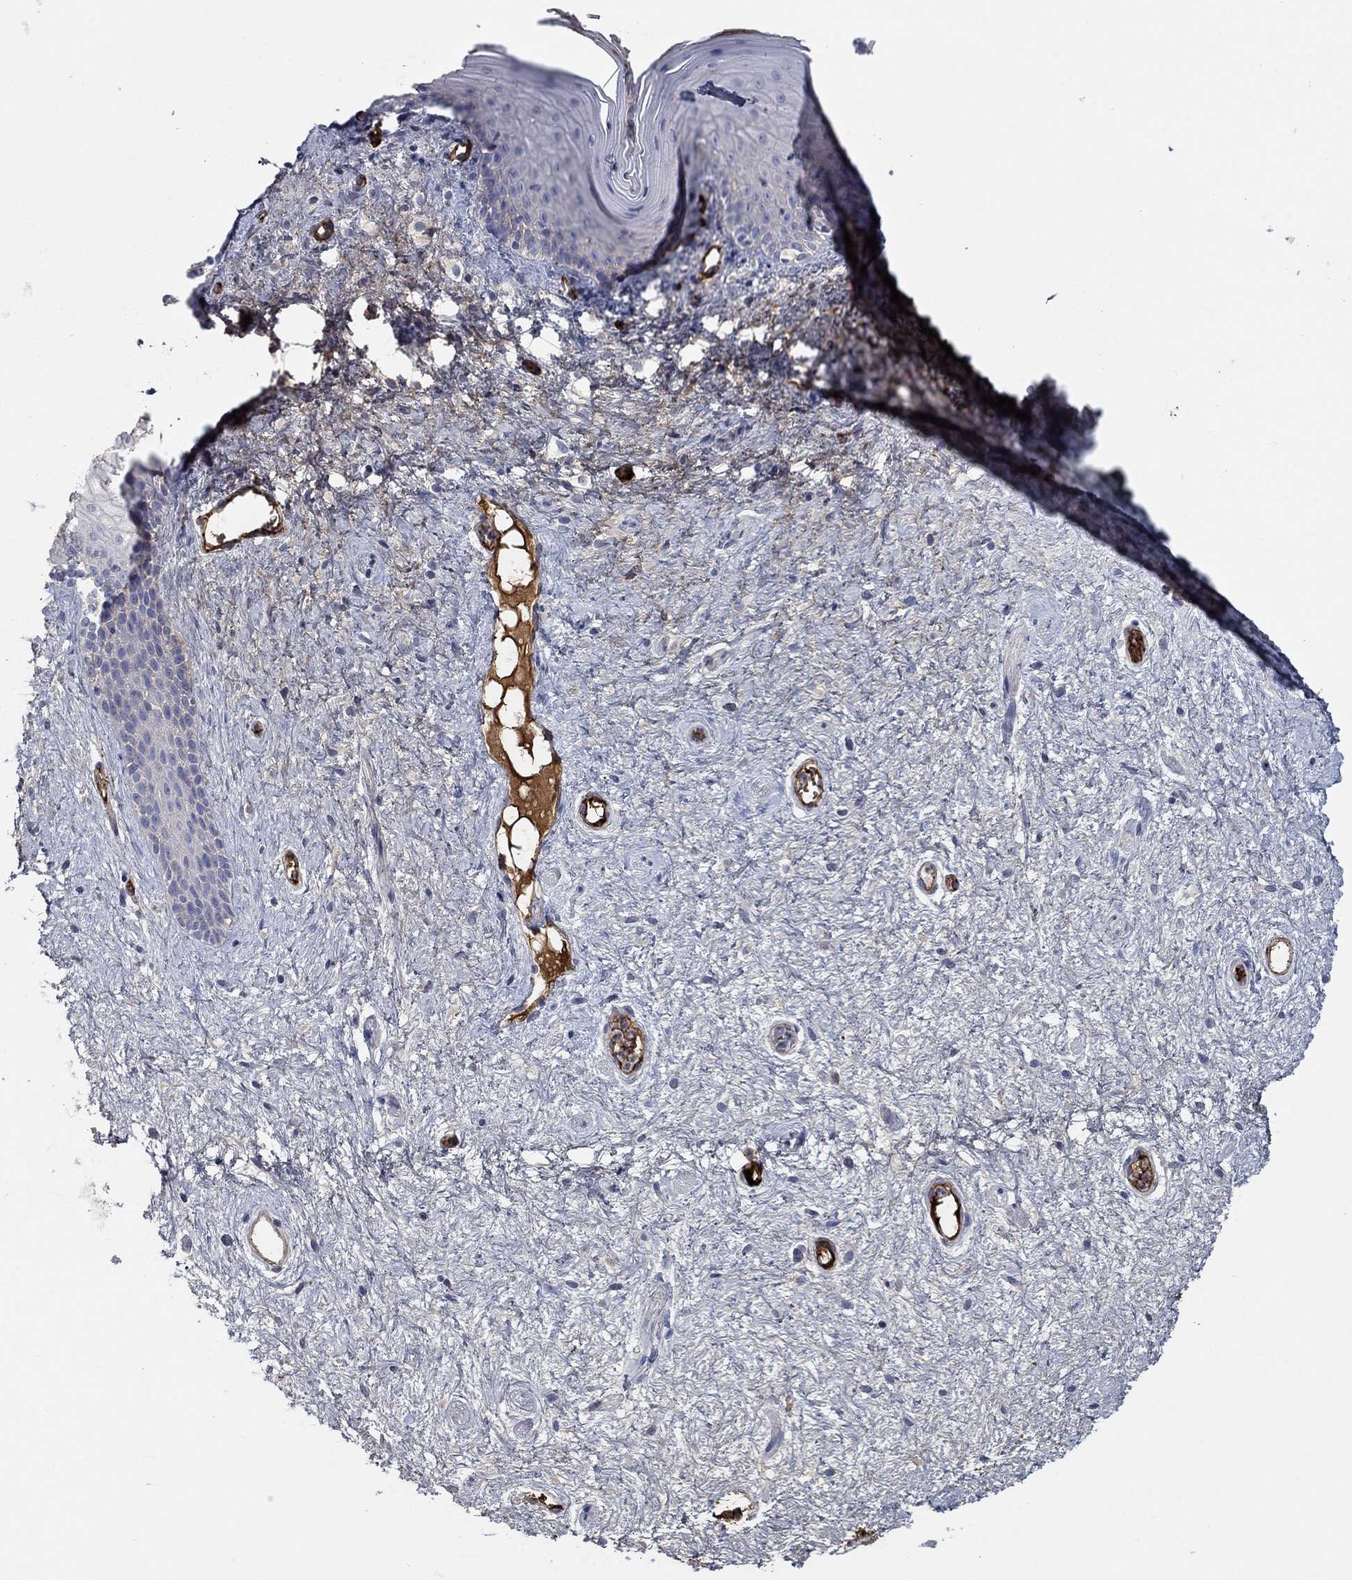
{"staining": {"intensity": "negative", "quantity": "none", "location": "none"}, "tissue": "vagina", "cell_type": "Squamous epithelial cells", "image_type": "normal", "snomed": [{"axis": "morphology", "description": "Normal tissue, NOS"}, {"axis": "topography", "description": "Vagina"}], "caption": "This is an immunohistochemistry micrograph of unremarkable human vagina. There is no positivity in squamous epithelial cells.", "gene": "APOC3", "patient": {"sex": "female", "age": 47}}